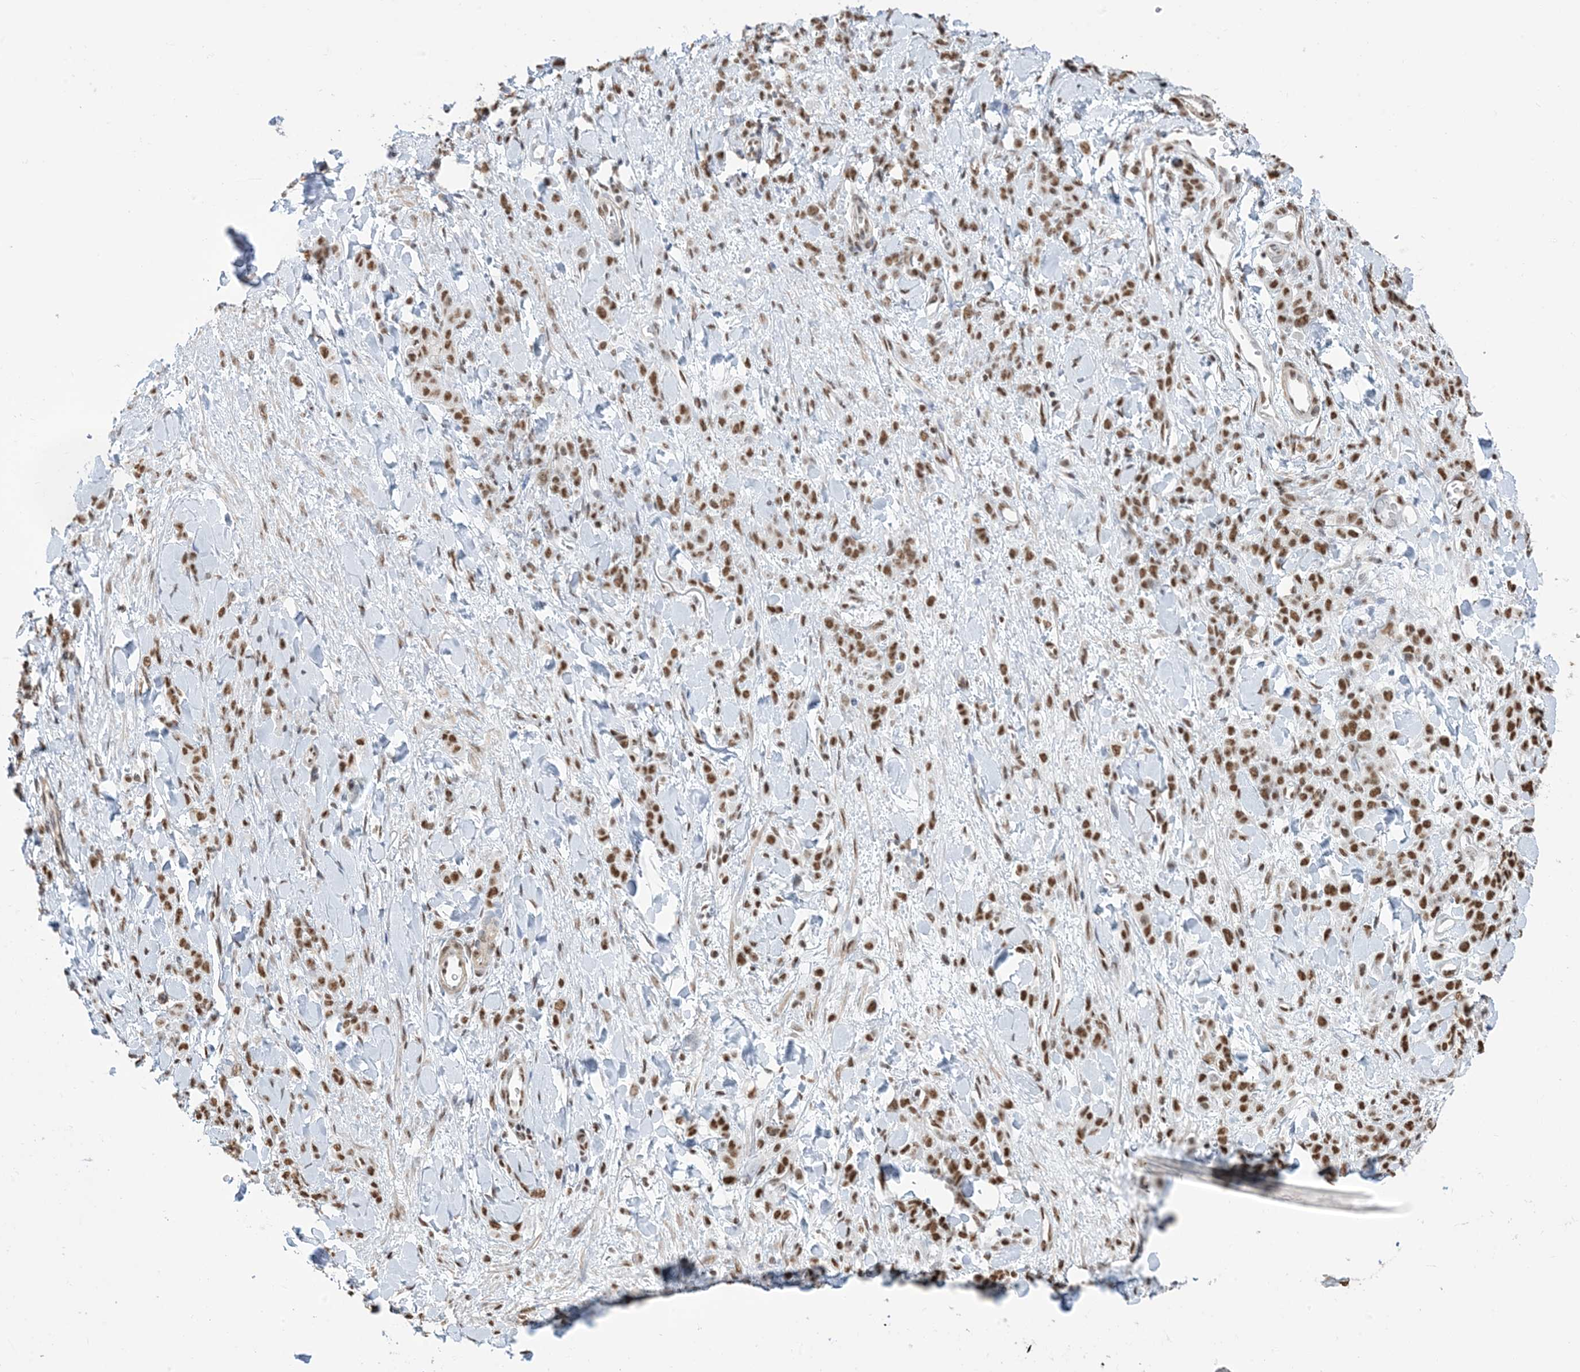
{"staining": {"intensity": "strong", "quantity": ">75%", "location": "nuclear"}, "tissue": "stomach cancer", "cell_type": "Tumor cells", "image_type": "cancer", "snomed": [{"axis": "morphology", "description": "Normal tissue, NOS"}, {"axis": "morphology", "description": "Adenocarcinoma, NOS"}, {"axis": "topography", "description": "Stomach"}], "caption": "Stomach cancer (adenocarcinoma) stained with a protein marker shows strong staining in tumor cells.", "gene": "ZNF792", "patient": {"sex": "male", "age": 82}}